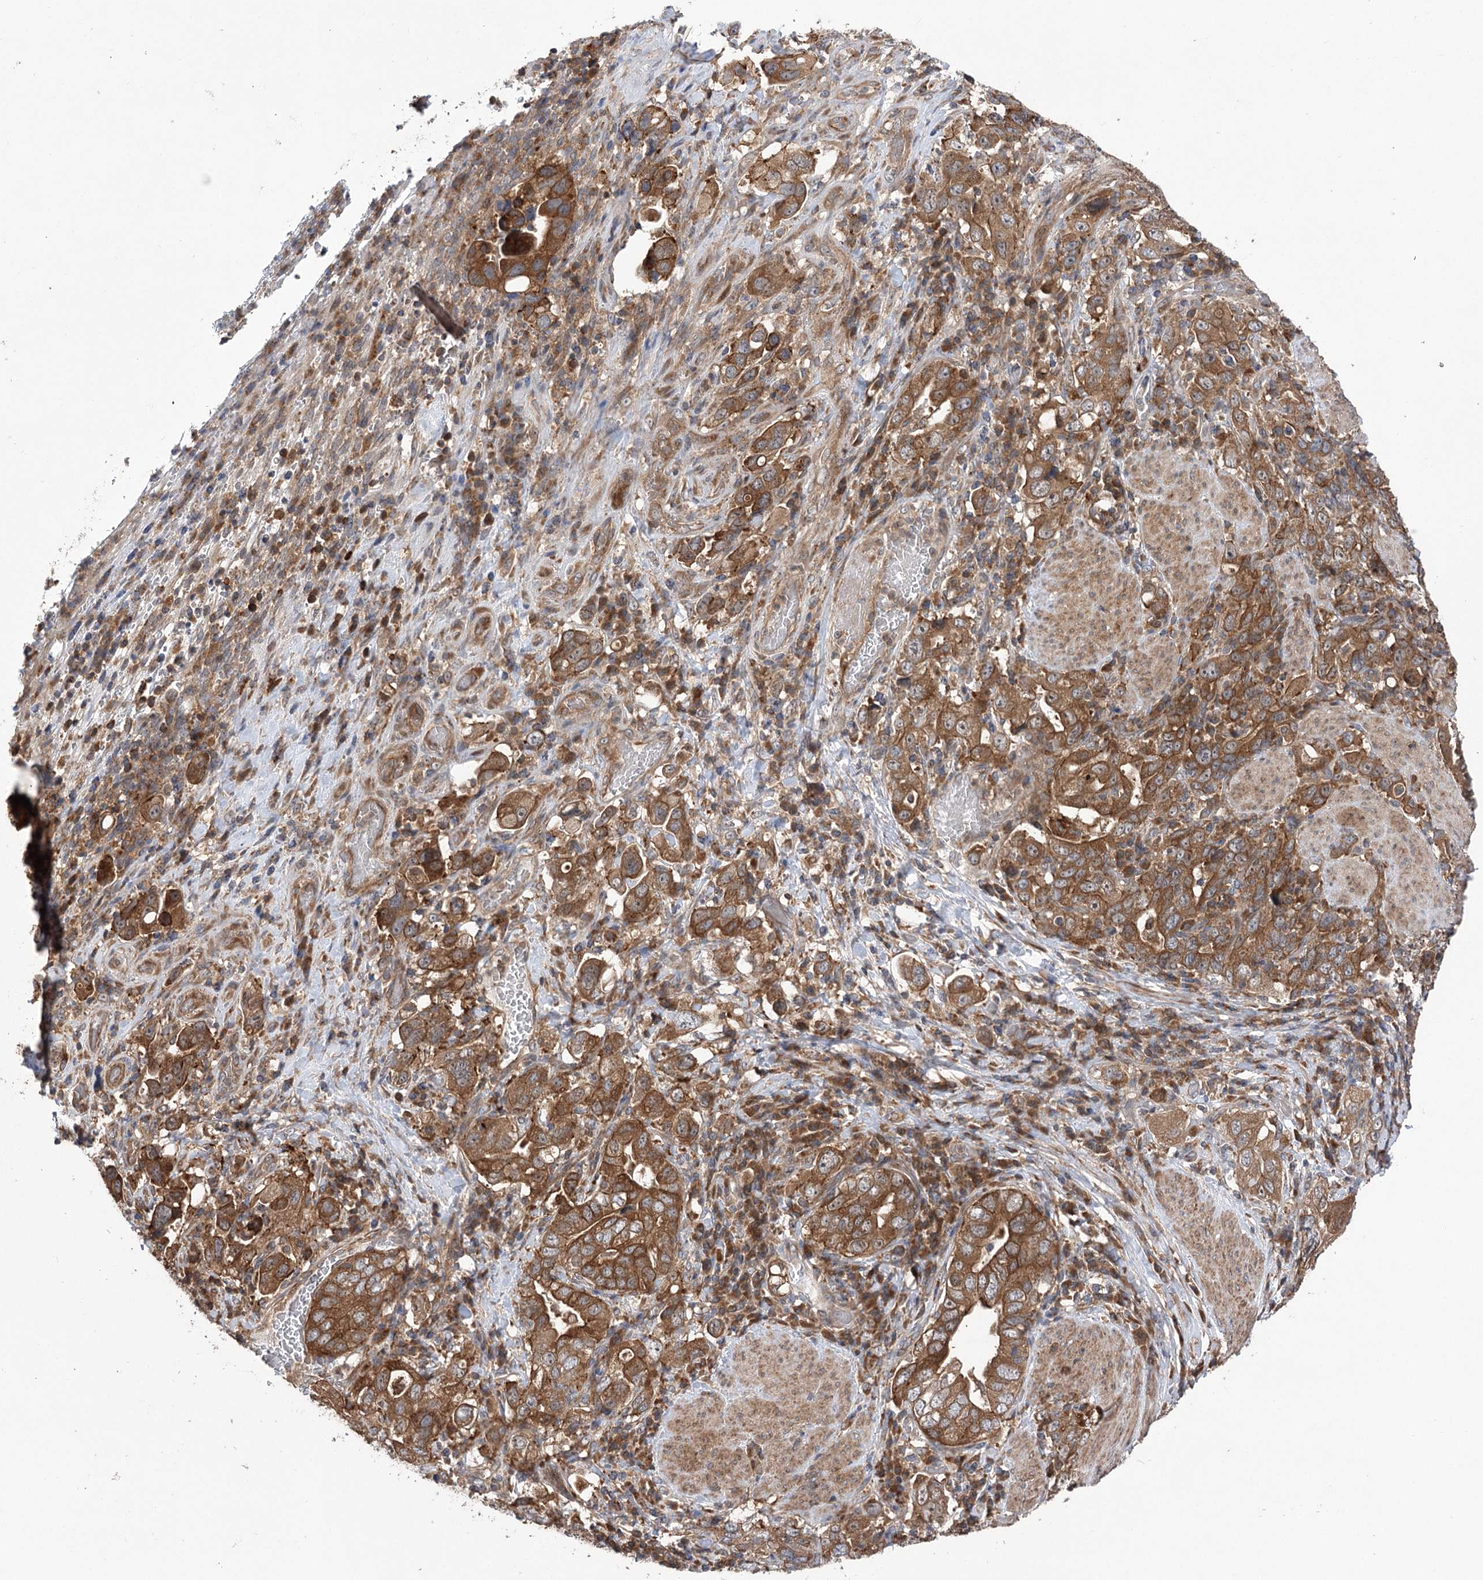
{"staining": {"intensity": "moderate", "quantity": ">75%", "location": "cytoplasmic/membranous"}, "tissue": "stomach cancer", "cell_type": "Tumor cells", "image_type": "cancer", "snomed": [{"axis": "morphology", "description": "Adenocarcinoma, NOS"}, {"axis": "topography", "description": "Stomach, upper"}], "caption": "A brown stain highlights moderate cytoplasmic/membranous staining of a protein in adenocarcinoma (stomach) tumor cells. The staining is performed using DAB brown chromogen to label protein expression. The nuclei are counter-stained blue using hematoxylin.", "gene": "VPS37B", "patient": {"sex": "male", "age": 62}}